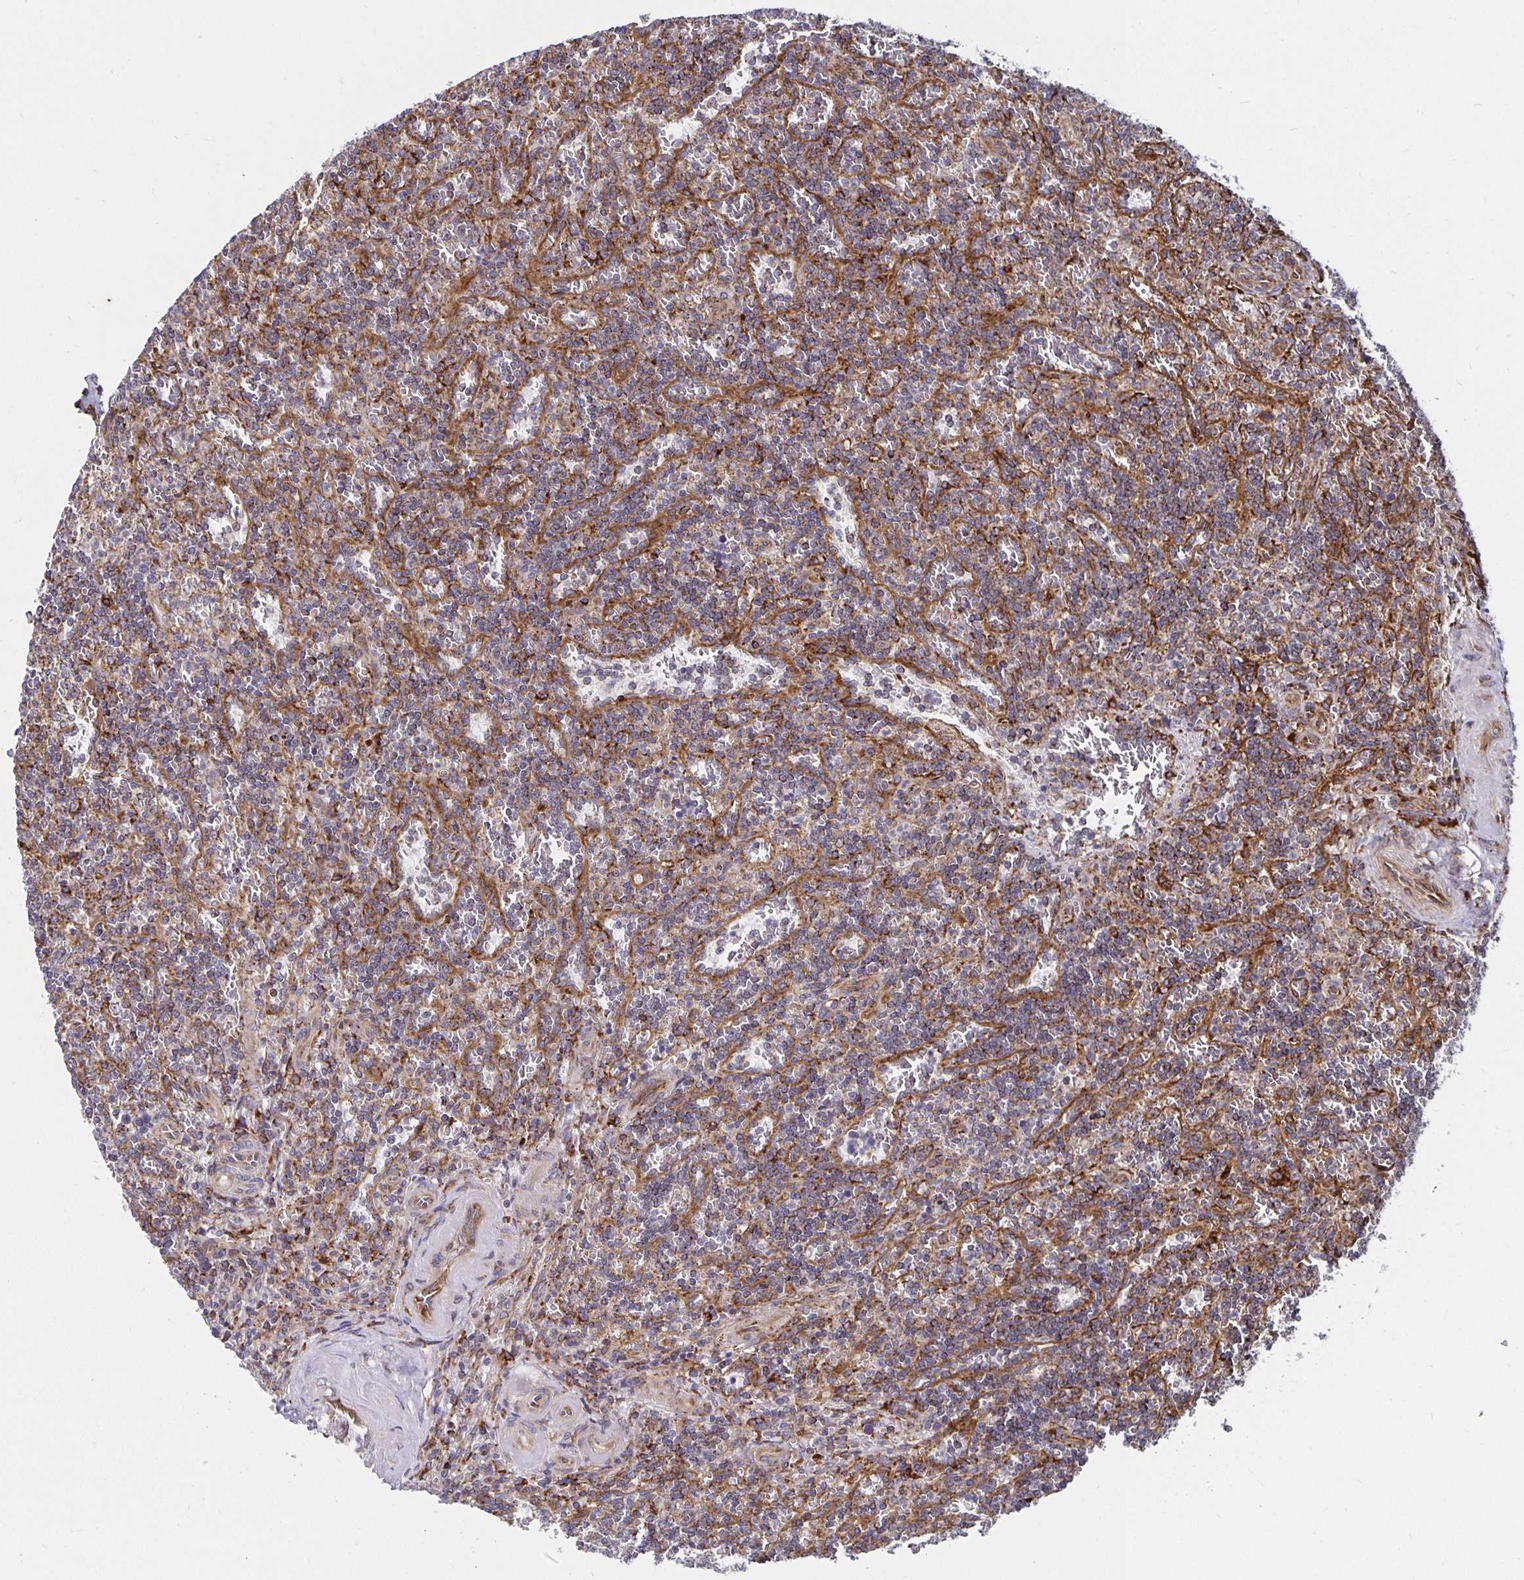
{"staining": {"intensity": "weak", "quantity": "25%-75%", "location": "cytoplasmic/membranous"}, "tissue": "lymphoma", "cell_type": "Tumor cells", "image_type": "cancer", "snomed": [{"axis": "morphology", "description": "Malignant lymphoma, non-Hodgkin's type, Low grade"}, {"axis": "topography", "description": "Spleen"}], "caption": "Weak cytoplasmic/membranous protein staining is seen in about 25%-75% of tumor cells in malignant lymphoma, non-Hodgkin's type (low-grade).", "gene": "SMYD3", "patient": {"sex": "male", "age": 73}}